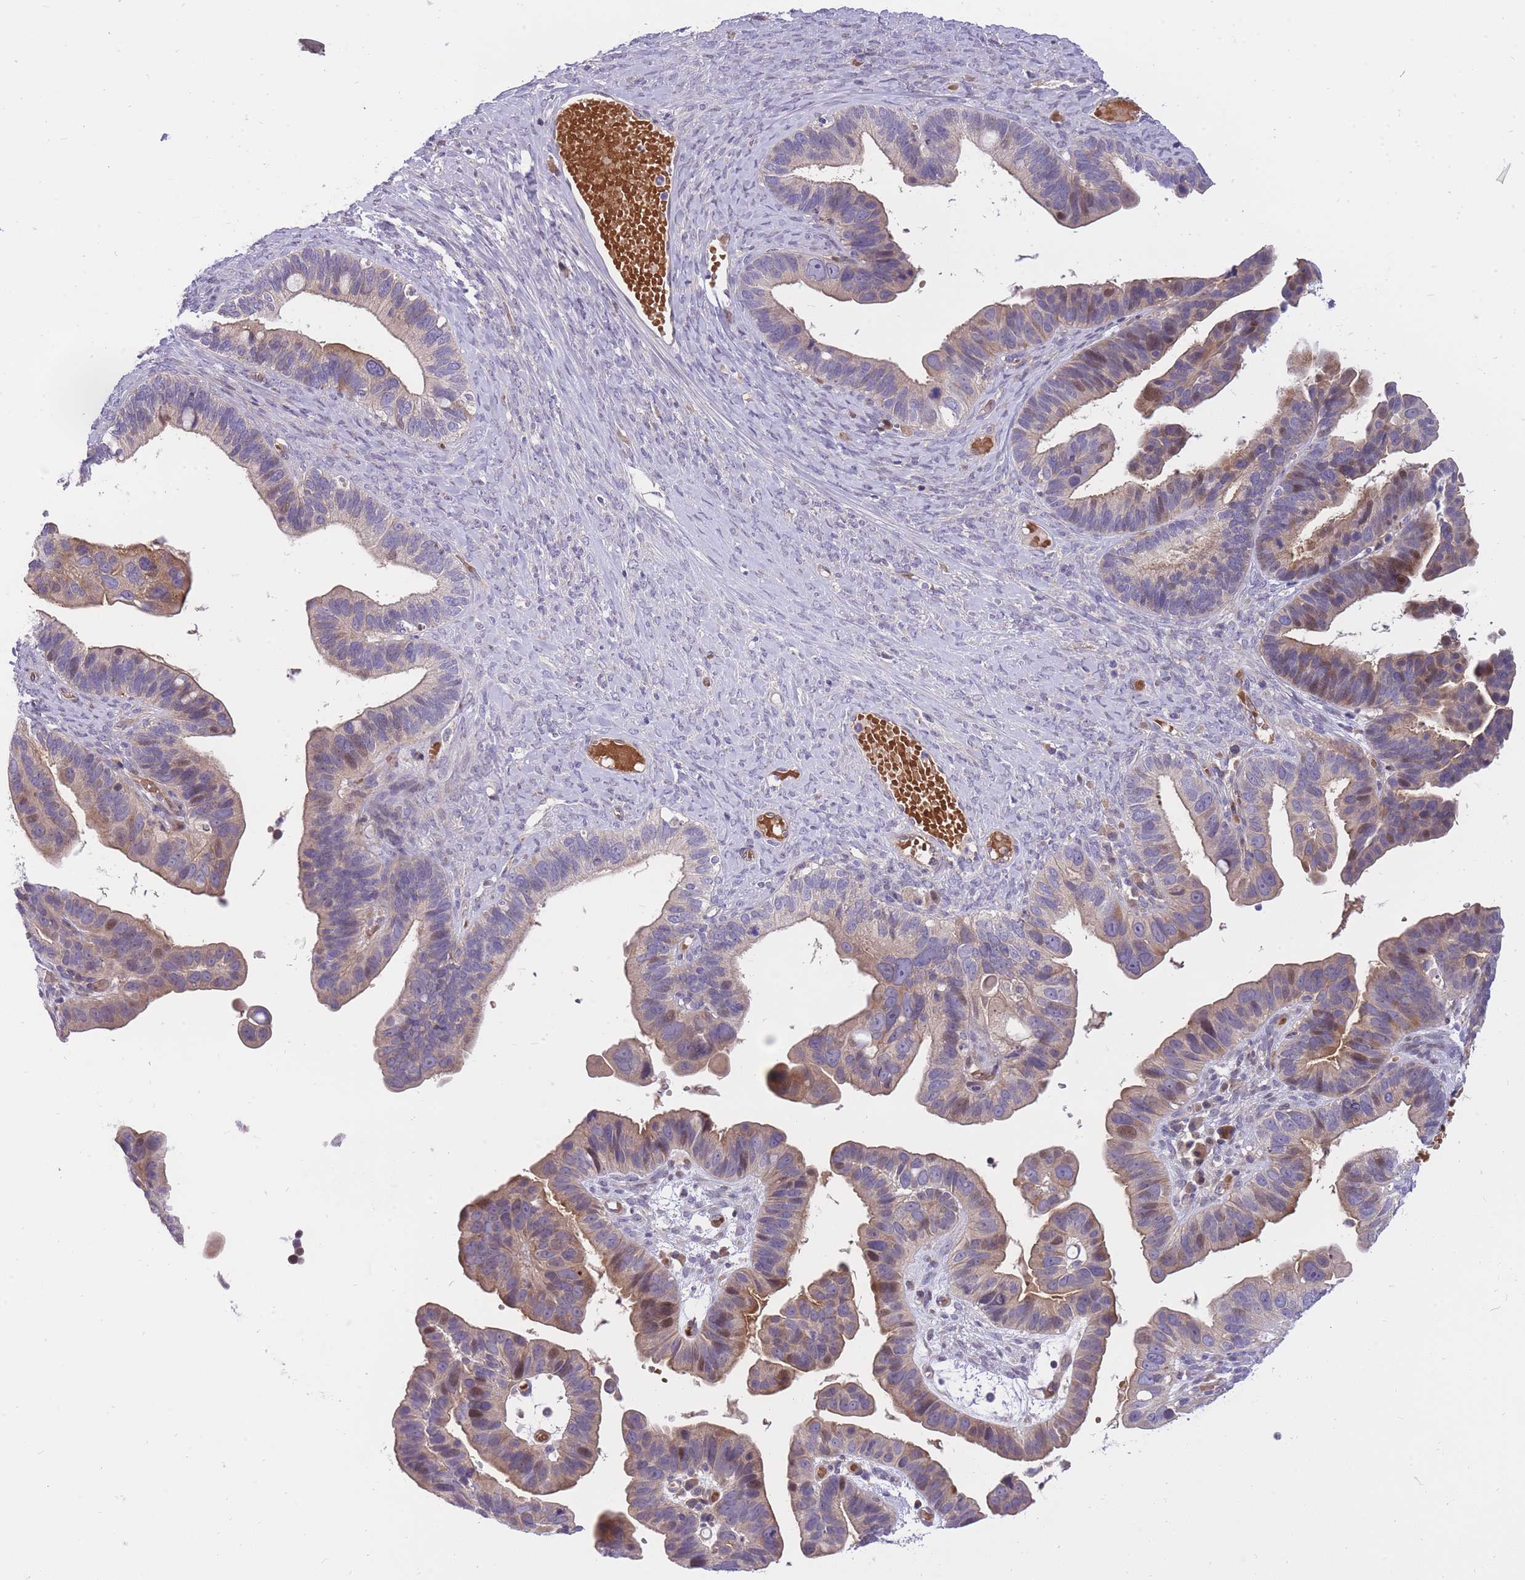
{"staining": {"intensity": "moderate", "quantity": "<25%", "location": "cytoplasmic/membranous,nuclear"}, "tissue": "ovarian cancer", "cell_type": "Tumor cells", "image_type": "cancer", "snomed": [{"axis": "morphology", "description": "Cystadenocarcinoma, serous, NOS"}, {"axis": "topography", "description": "Ovary"}], "caption": "Immunohistochemistry (DAB (3,3'-diaminobenzidine)) staining of ovarian serous cystadenocarcinoma reveals moderate cytoplasmic/membranous and nuclear protein expression in about <25% of tumor cells.", "gene": "CRYGN", "patient": {"sex": "female", "age": 56}}